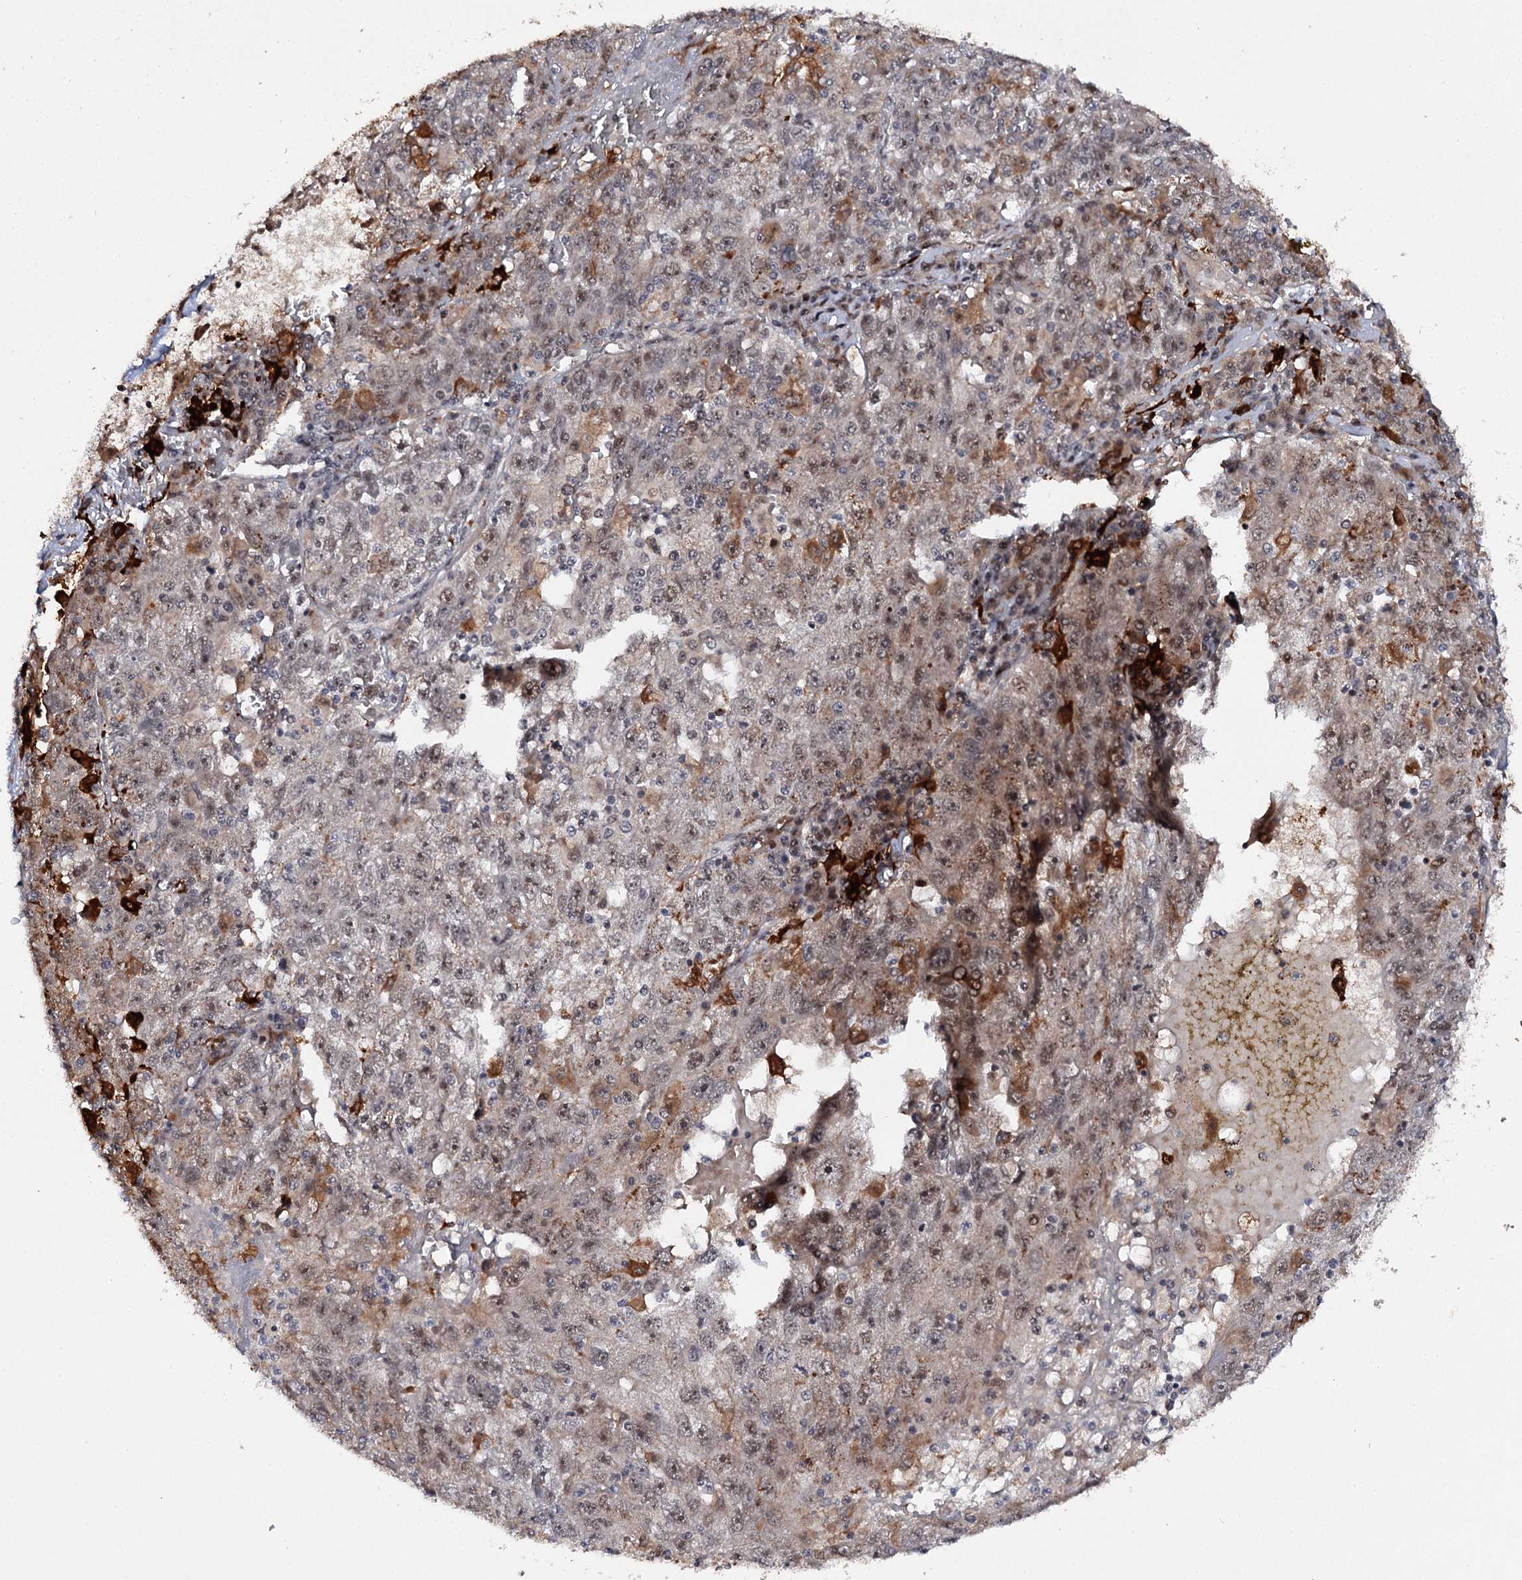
{"staining": {"intensity": "moderate", "quantity": ">75%", "location": "nuclear"}, "tissue": "liver cancer", "cell_type": "Tumor cells", "image_type": "cancer", "snomed": [{"axis": "morphology", "description": "Carcinoma, Hepatocellular, NOS"}, {"axis": "topography", "description": "Liver"}], "caption": "Brown immunohistochemical staining in liver cancer demonstrates moderate nuclear positivity in about >75% of tumor cells. (Stains: DAB in brown, nuclei in blue, Microscopy: brightfield microscopy at high magnification).", "gene": "BUD13", "patient": {"sex": "male", "age": 49}}